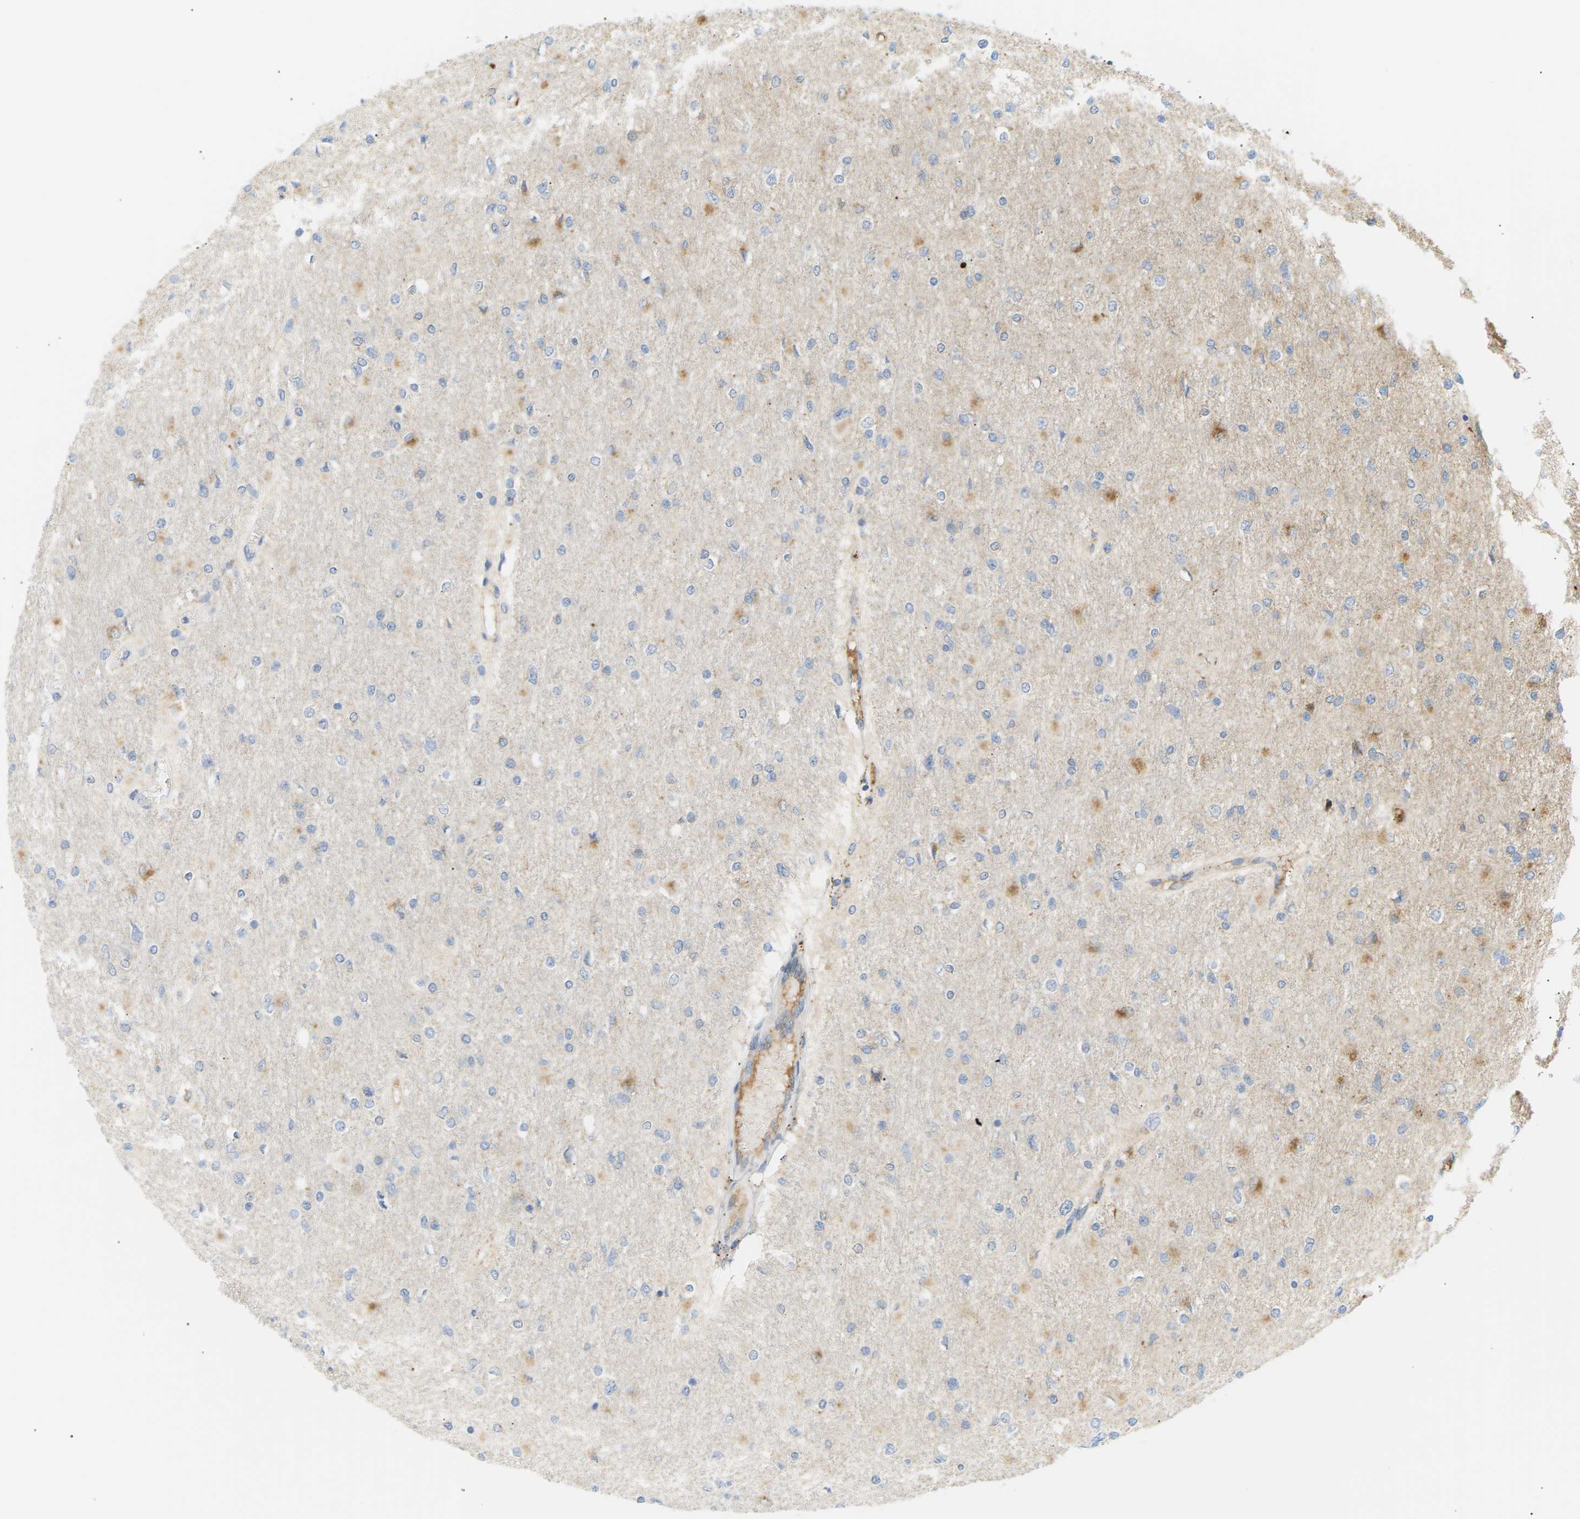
{"staining": {"intensity": "moderate", "quantity": "<25%", "location": "cytoplasmic/membranous"}, "tissue": "glioma", "cell_type": "Tumor cells", "image_type": "cancer", "snomed": [{"axis": "morphology", "description": "Glioma, malignant, High grade"}, {"axis": "topography", "description": "Cerebral cortex"}], "caption": "Moderate cytoplasmic/membranous positivity is appreciated in approximately <25% of tumor cells in malignant high-grade glioma.", "gene": "CLU", "patient": {"sex": "female", "age": 36}}